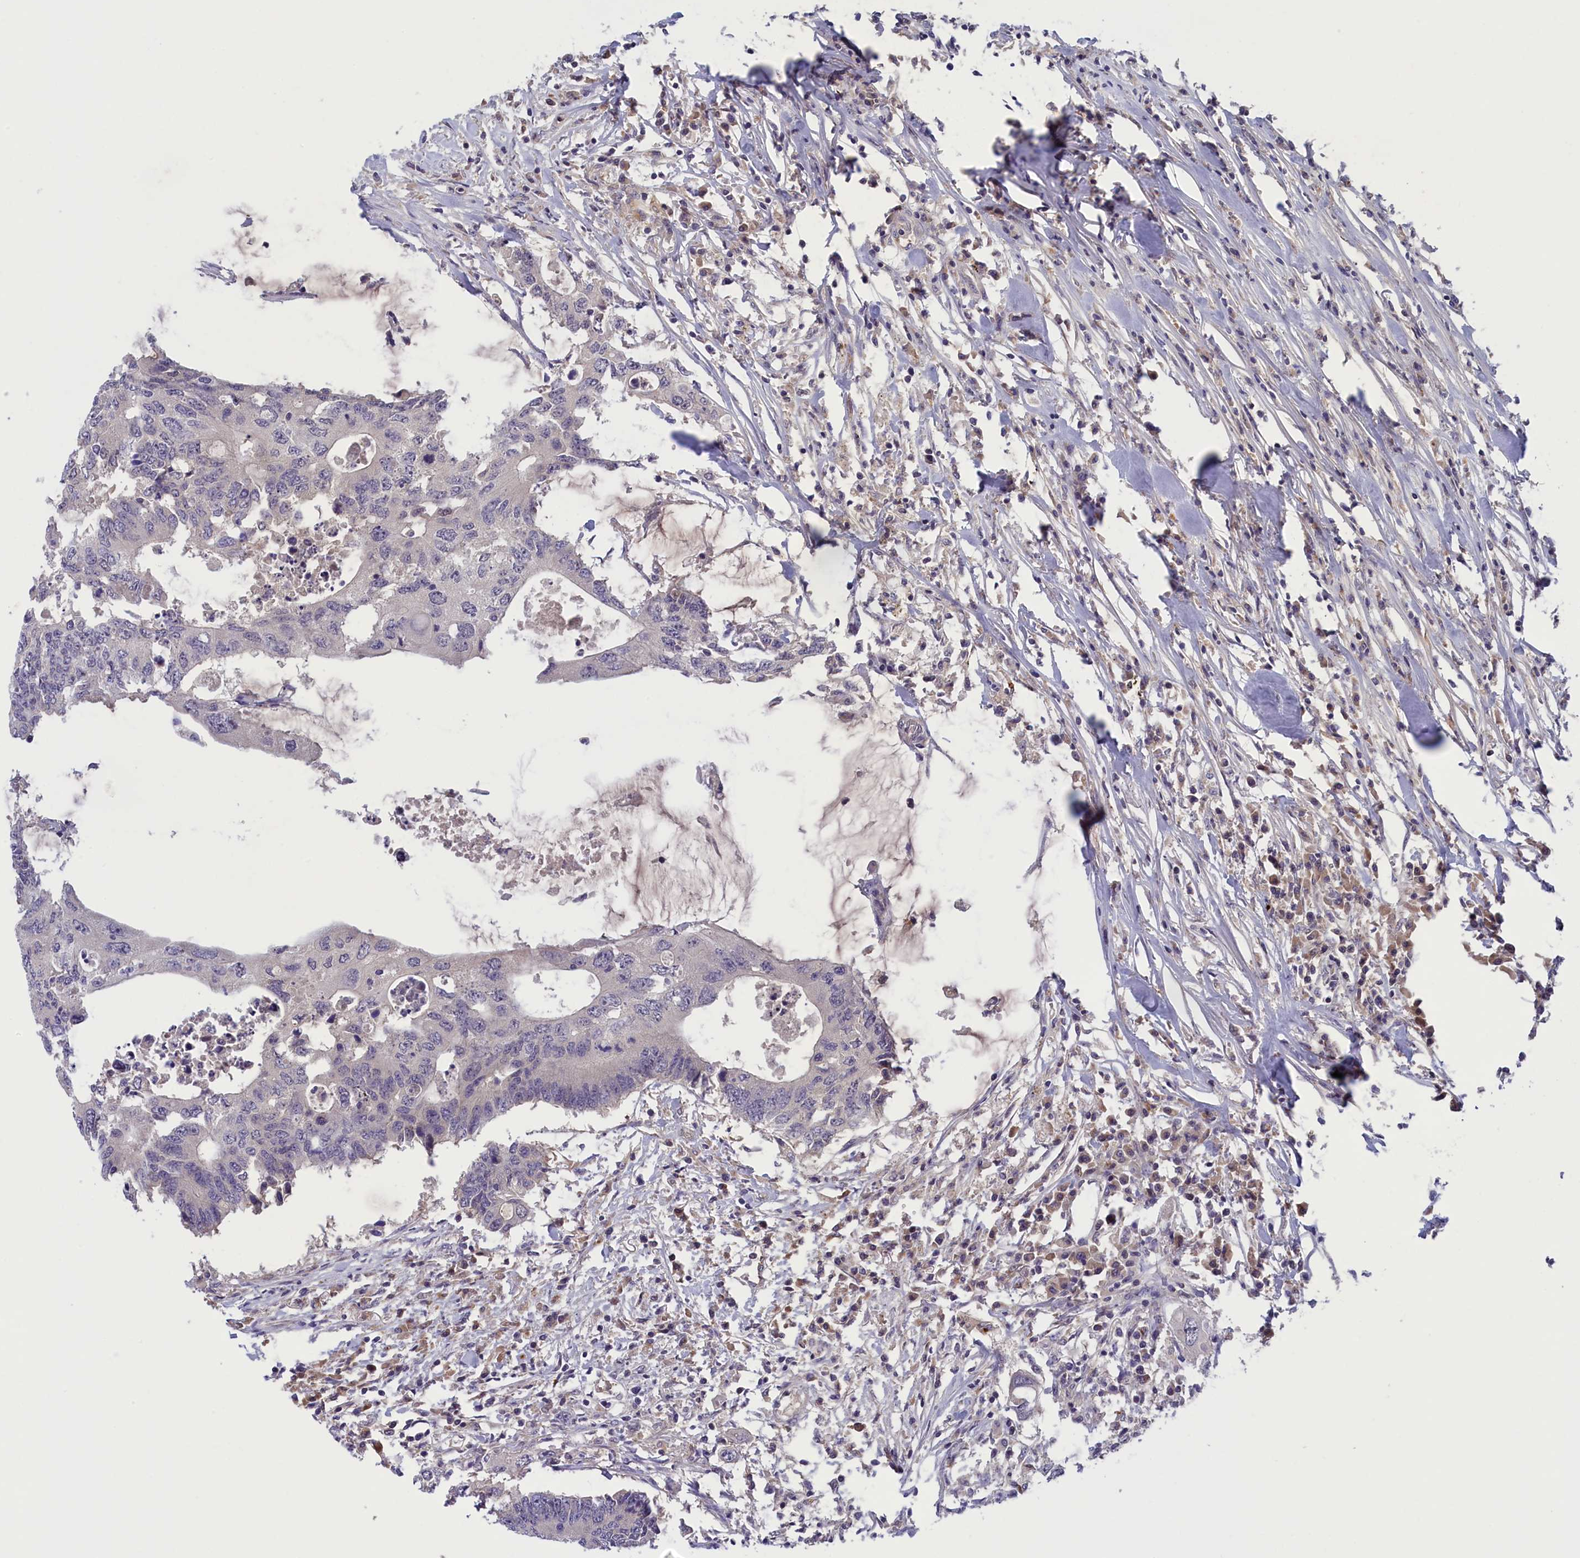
{"staining": {"intensity": "negative", "quantity": "none", "location": "none"}, "tissue": "colorectal cancer", "cell_type": "Tumor cells", "image_type": "cancer", "snomed": [{"axis": "morphology", "description": "Adenocarcinoma, NOS"}, {"axis": "topography", "description": "Colon"}], "caption": "Adenocarcinoma (colorectal) was stained to show a protein in brown. There is no significant positivity in tumor cells.", "gene": "STYX", "patient": {"sex": "male", "age": 71}}